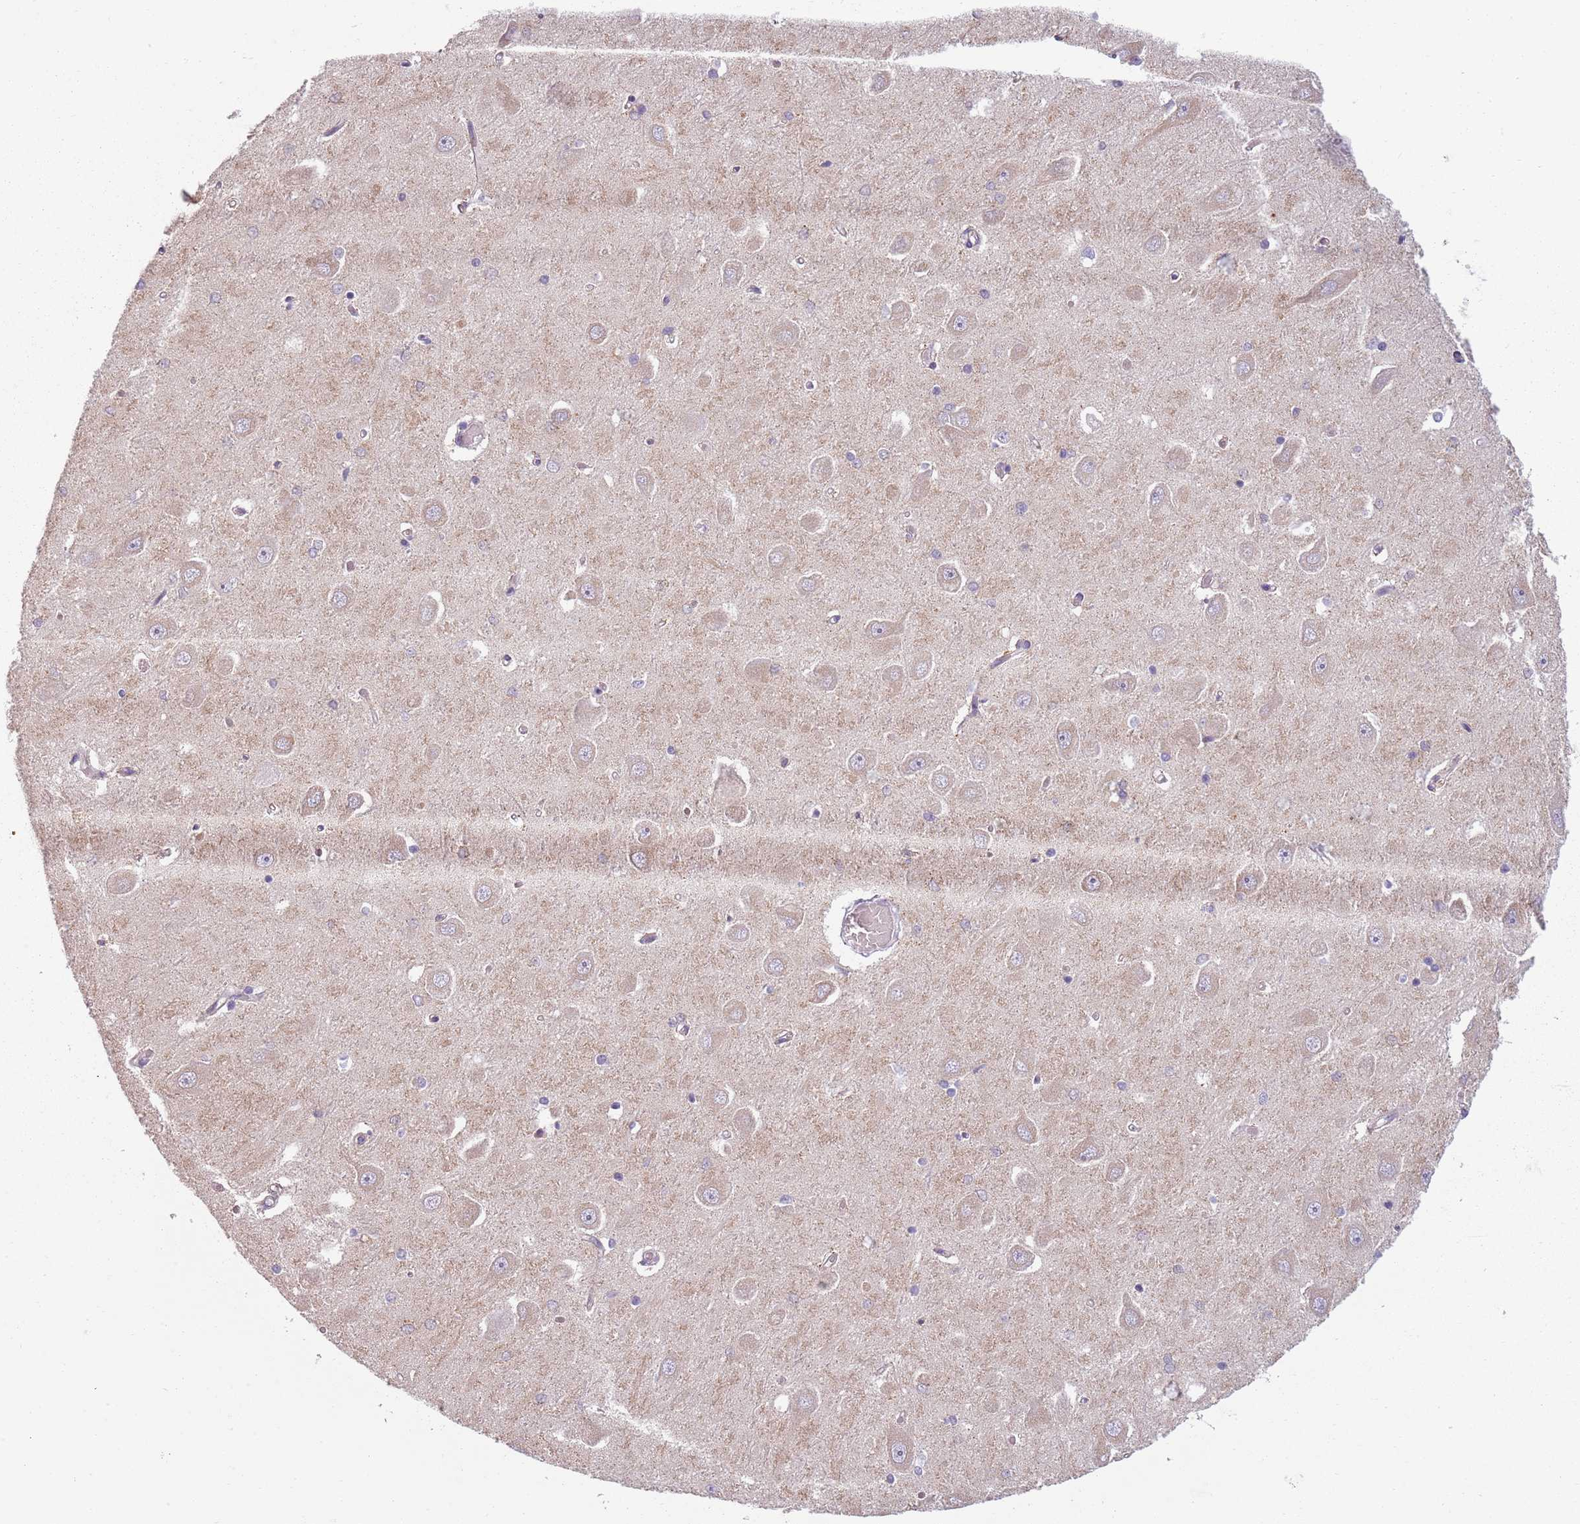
{"staining": {"intensity": "weak", "quantity": "<25%", "location": "cytoplasmic/membranous"}, "tissue": "hippocampus", "cell_type": "Glial cells", "image_type": "normal", "snomed": [{"axis": "morphology", "description": "Normal tissue, NOS"}, {"axis": "topography", "description": "Hippocampus"}], "caption": "Micrograph shows no protein expression in glial cells of normal hippocampus.", "gene": "TLCD2", "patient": {"sex": "male", "age": 45}}